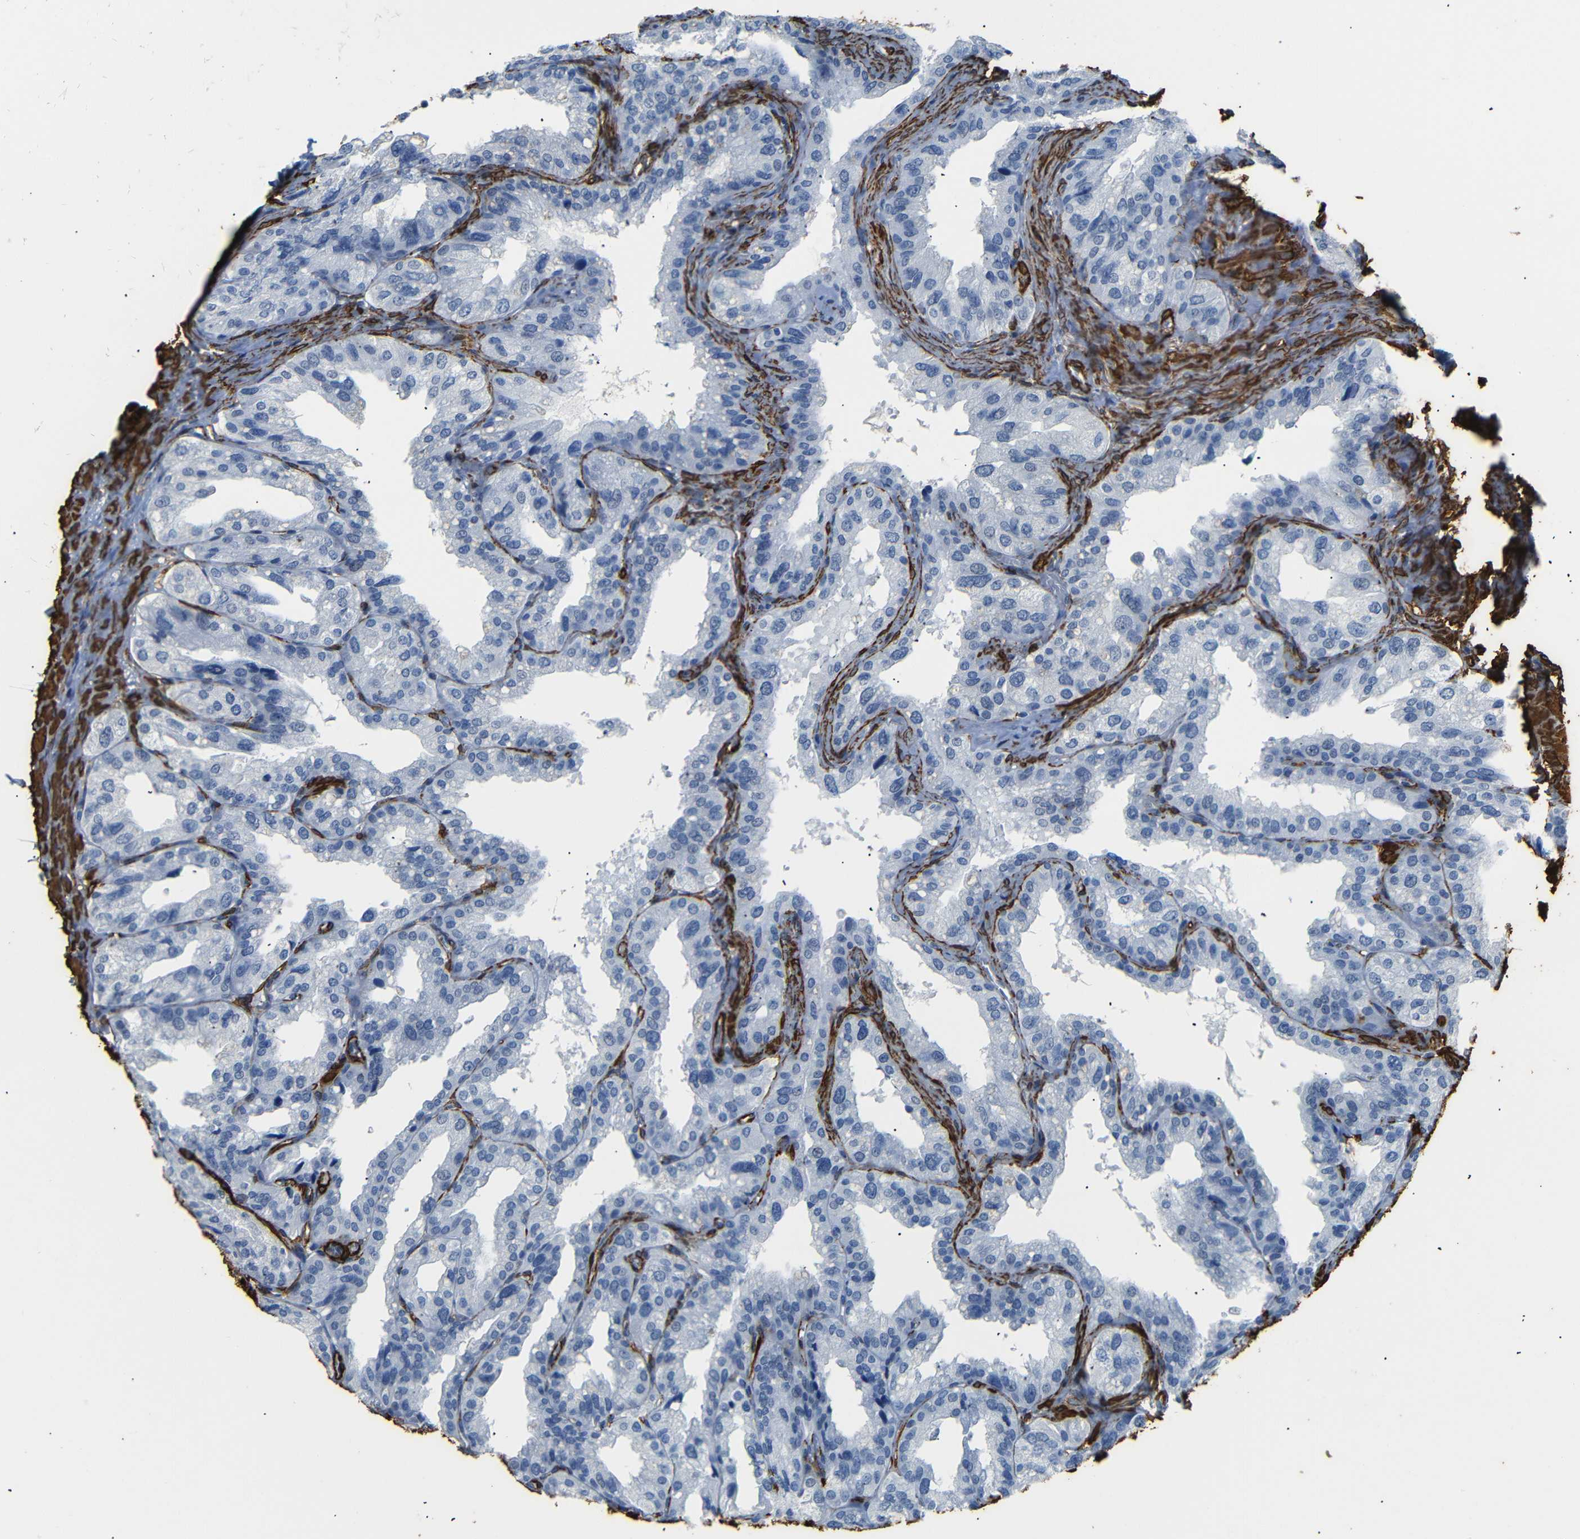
{"staining": {"intensity": "negative", "quantity": "none", "location": "none"}, "tissue": "seminal vesicle", "cell_type": "Glandular cells", "image_type": "normal", "snomed": [{"axis": "morphology", "description": "Normal tissue, NOS"}, {"axis": "topography", "description": "Seminal veicle"}], "caption": "Benign seminal vesicle was stained to show a protein in brown. There is no significant positivity in glandular cells. Nuclei are stained in blue.", "gene": "ACTA2", "patient": {"sex": "male", "age": 68}}